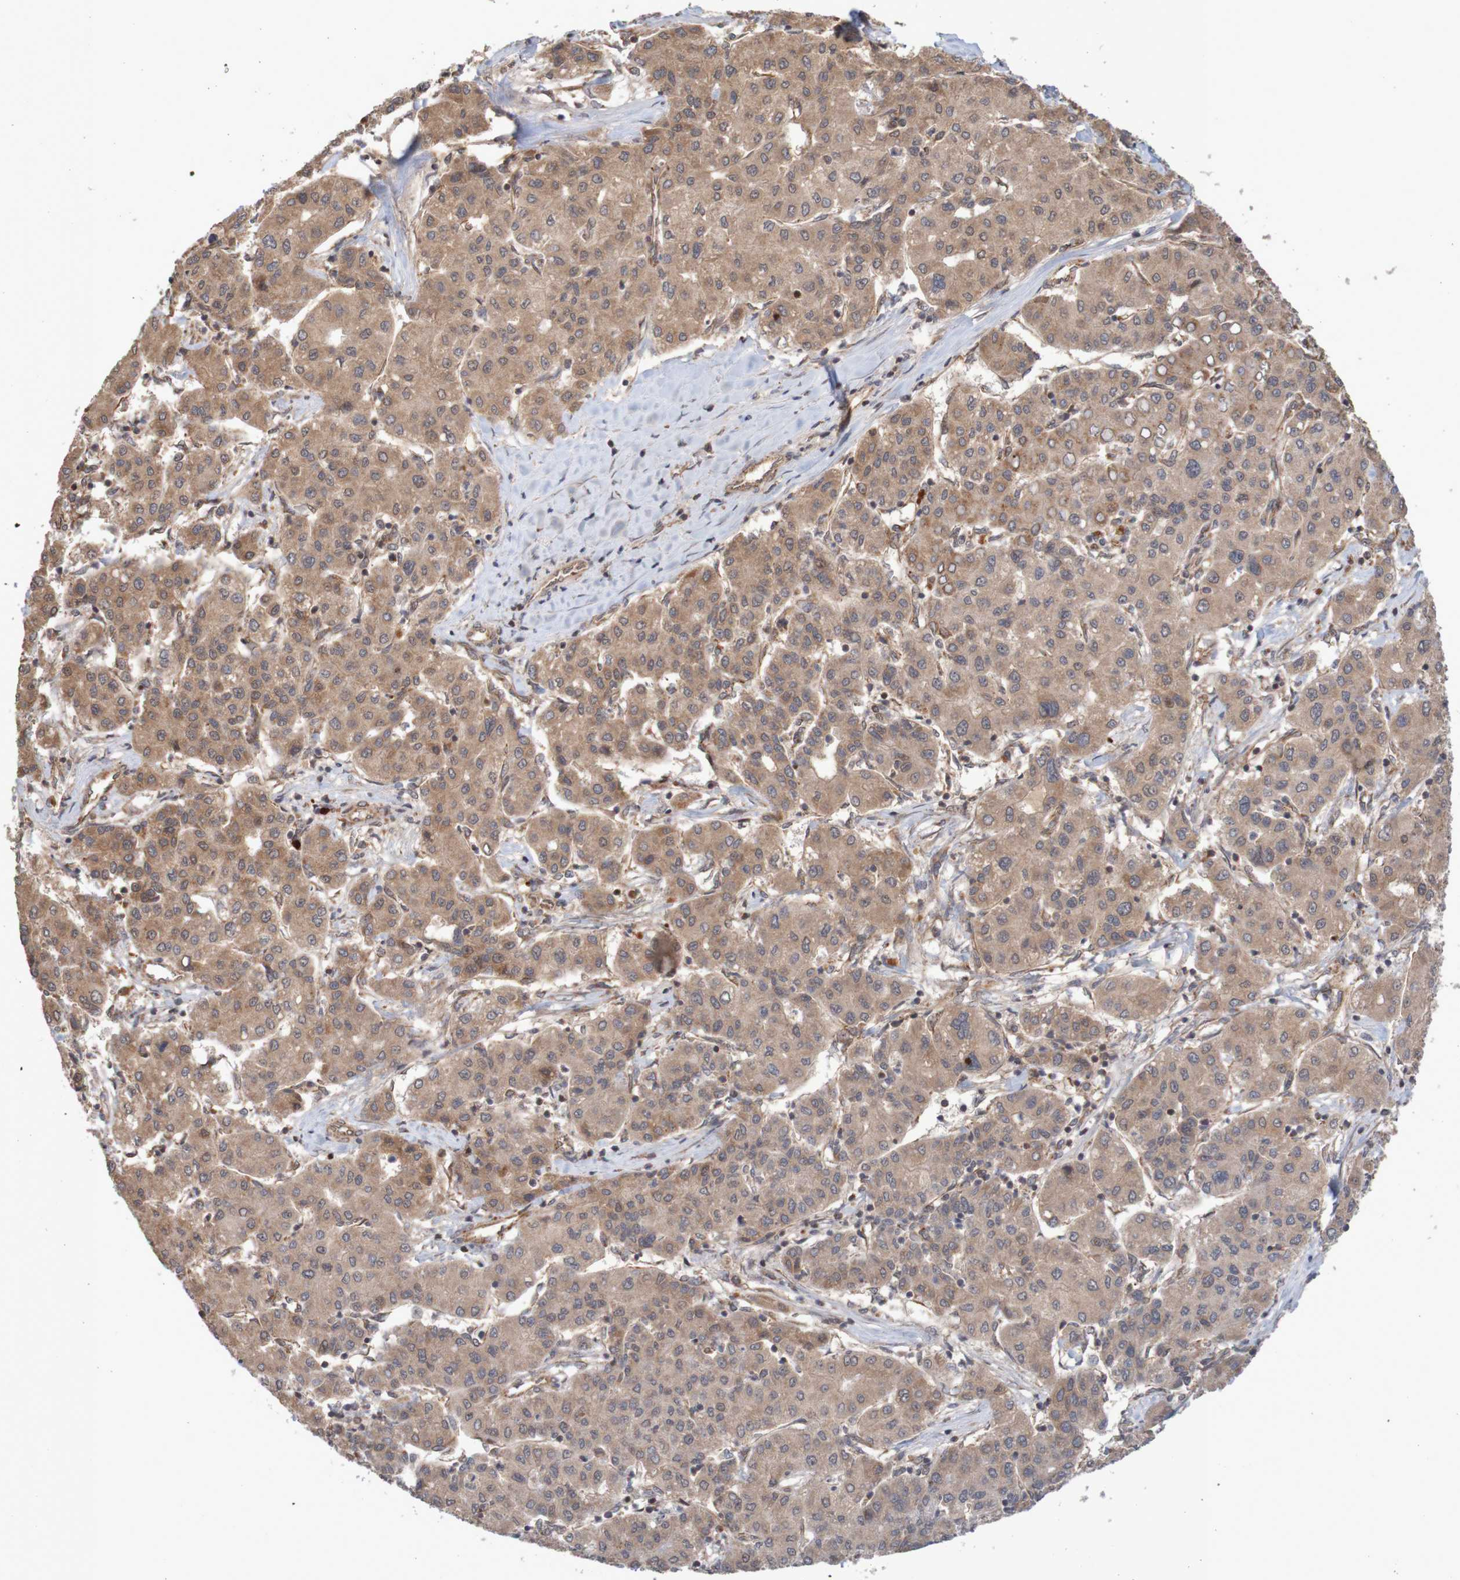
{"staining": {"intensity": "moderate", "quantity": ">75%", "location": "cytoplasmic/membranous"}, "tissue": "liver cancer", "cell_type": "Tumor cells", "image_type": "cancer", "snomed": [{"axis": "morphology", "description": "Carcinoma, Hepatocellular, NOS"}, {"axis": "topography", "description": "Liver"}], "caption": "Immunohistochemical staining of liver hepatocellular carcinoma displays medium levels of moderate cytoplasmic/membranous protein expression in about >75% of tumor cells. The protein is shown in brown color, while the nuclei are stained blue.", "gene": "MRPL52", "patient": {"sex": "male", "age": 65}}